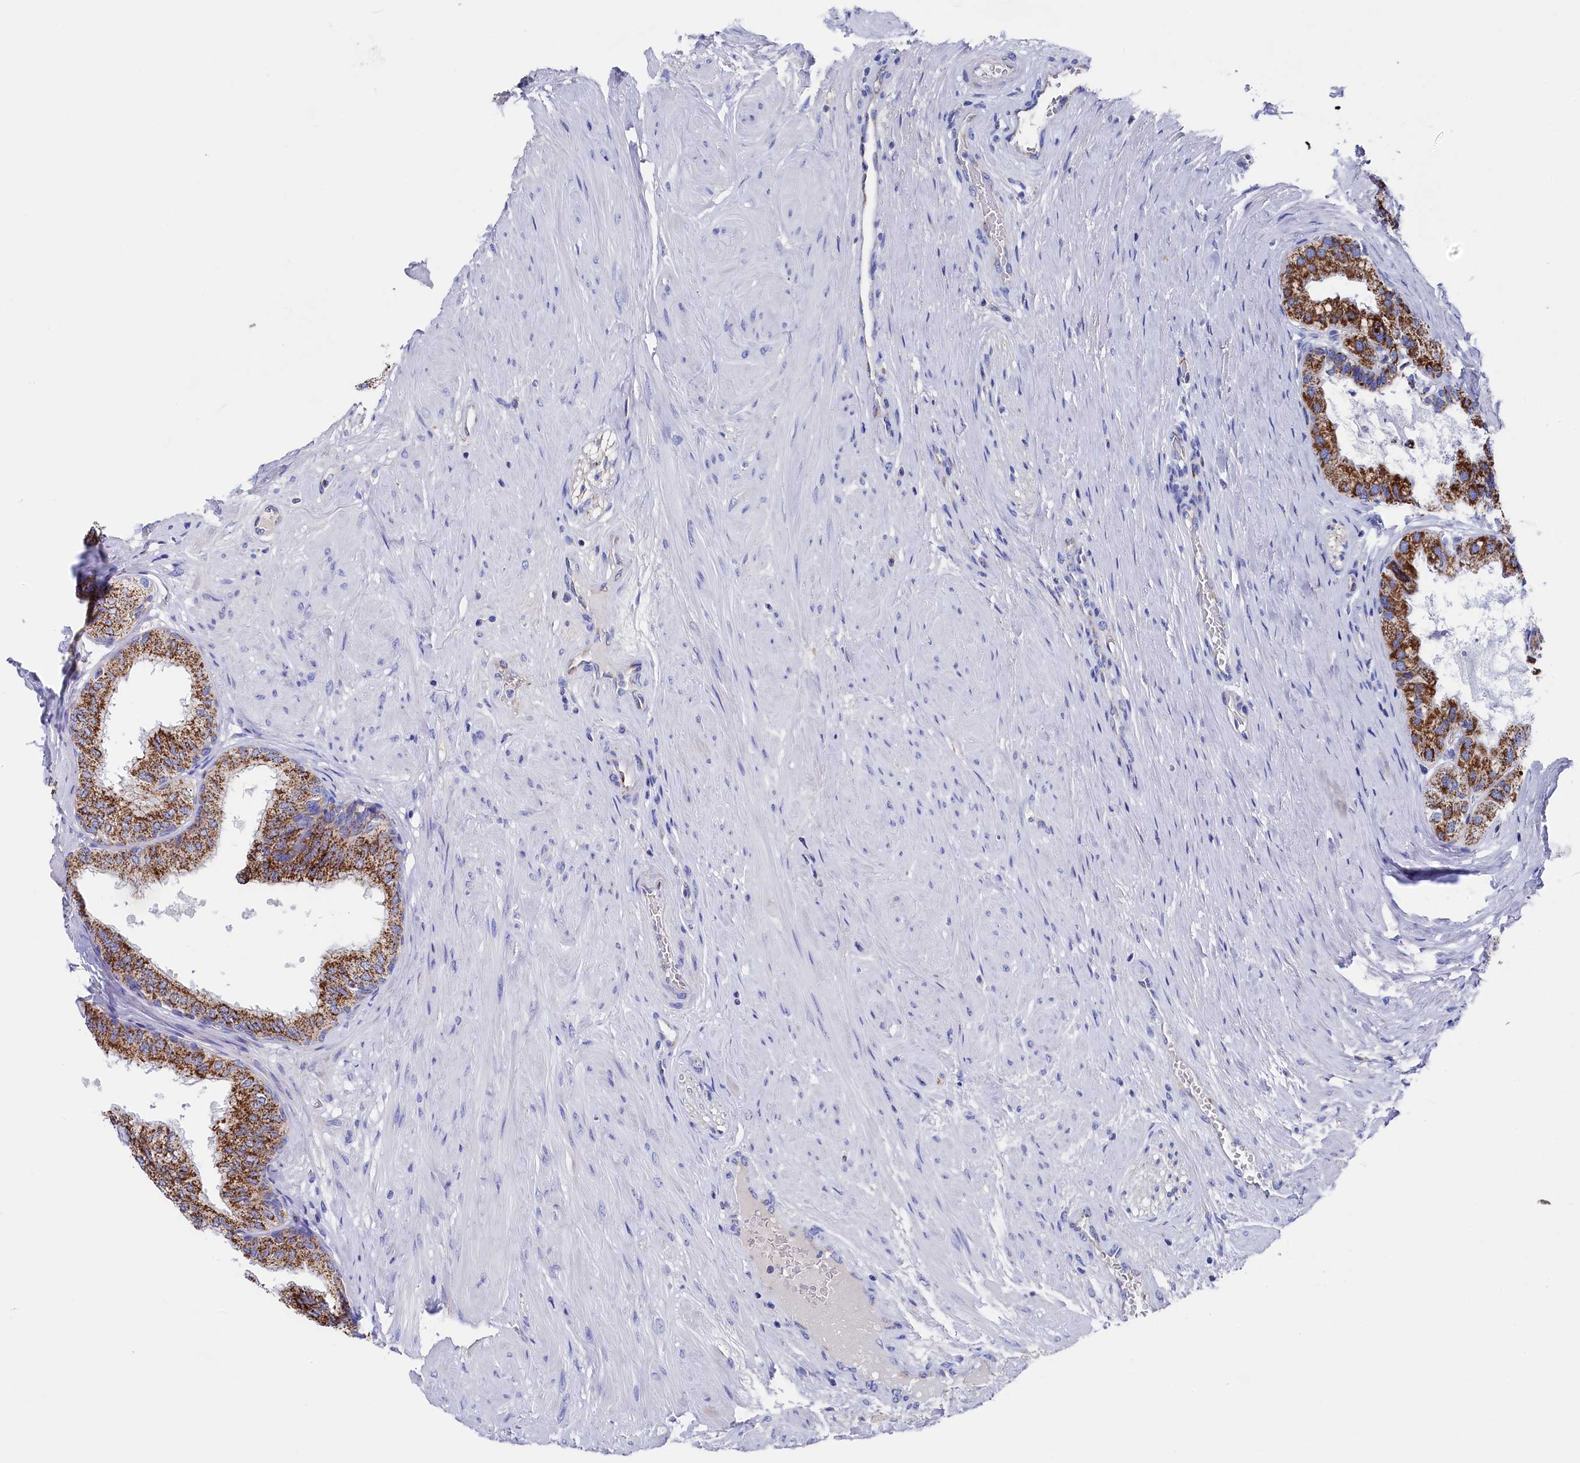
{"staining": {"intensity": "strong", "quantity": ">75%", "location": "cytoplasmic/membranous"}, "tissue": "prostate", "cell_type": "Glandular cells", "image_type": "normal", "snomed": [{"axis": "morphology", "description": "Normal tissue, NOS"}, {"axis": "topography", "description": "Prostate"}], "caption": "Protein staining reveals strong cytoplasmic/membranous expression in about >75% of glandular cells in normal prostate. Nuclei are stained in blue.", "gene": "MMAB", "patient": {"sex": "male", "age": 60}}